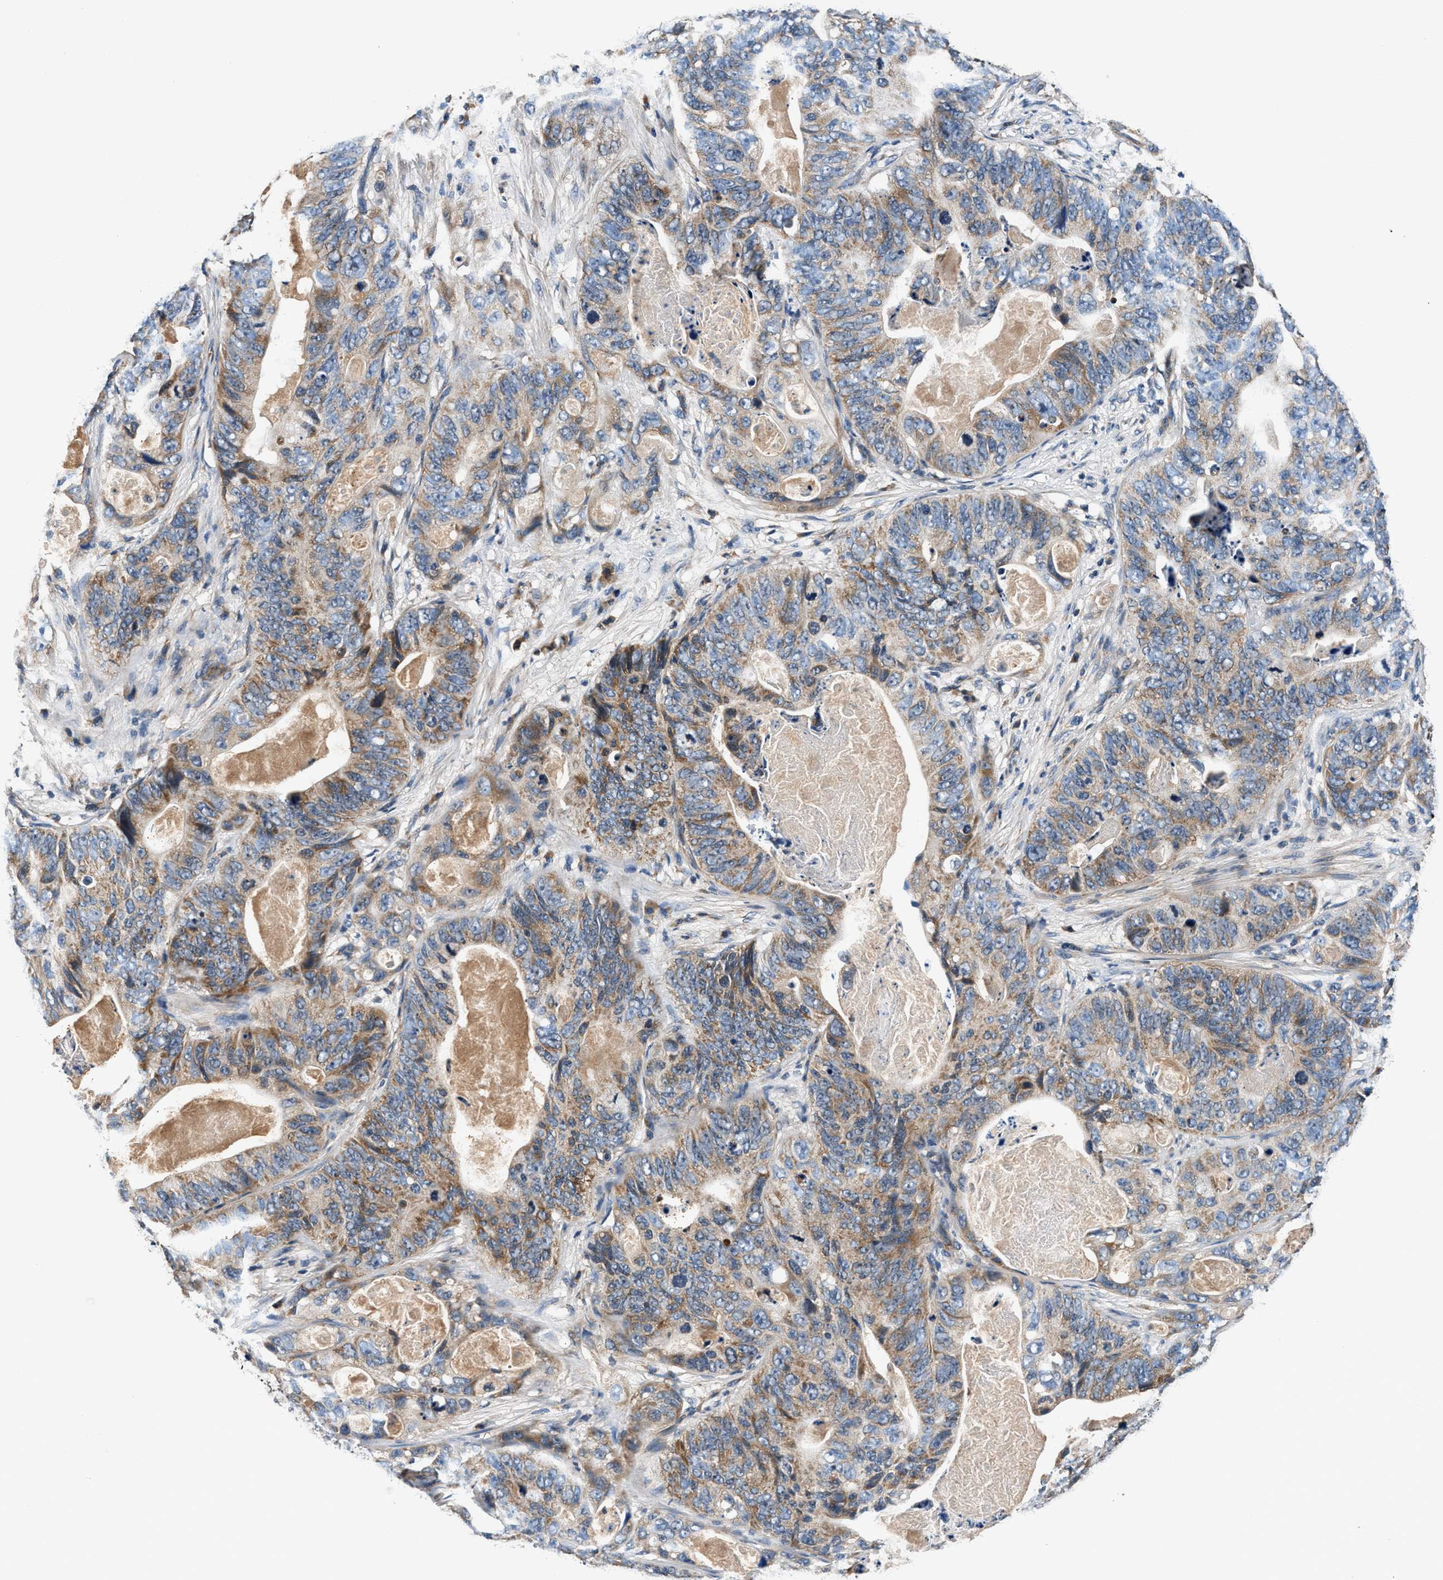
{"staining": {"intensity": "moderate", "quantity": ">75%", "location": "cytoplasmic/membranous"}, "tissue": "stomach cancer", "cell_type": "Tumor cells", "image_type": "cancer", "snomed": [{"axis": "morphology", "description": "Adenocarcinoma, NOS"}, {"axis": "topography", "description": "Stomach"}], "caption": "The histopathology image displays a brown stain indicating the presence of a protein in the cytoplasmic/membranous of tumor cells in stomach cancer.", "gene": "IMMT", "patient": {"sex": "female", "age": 89}}